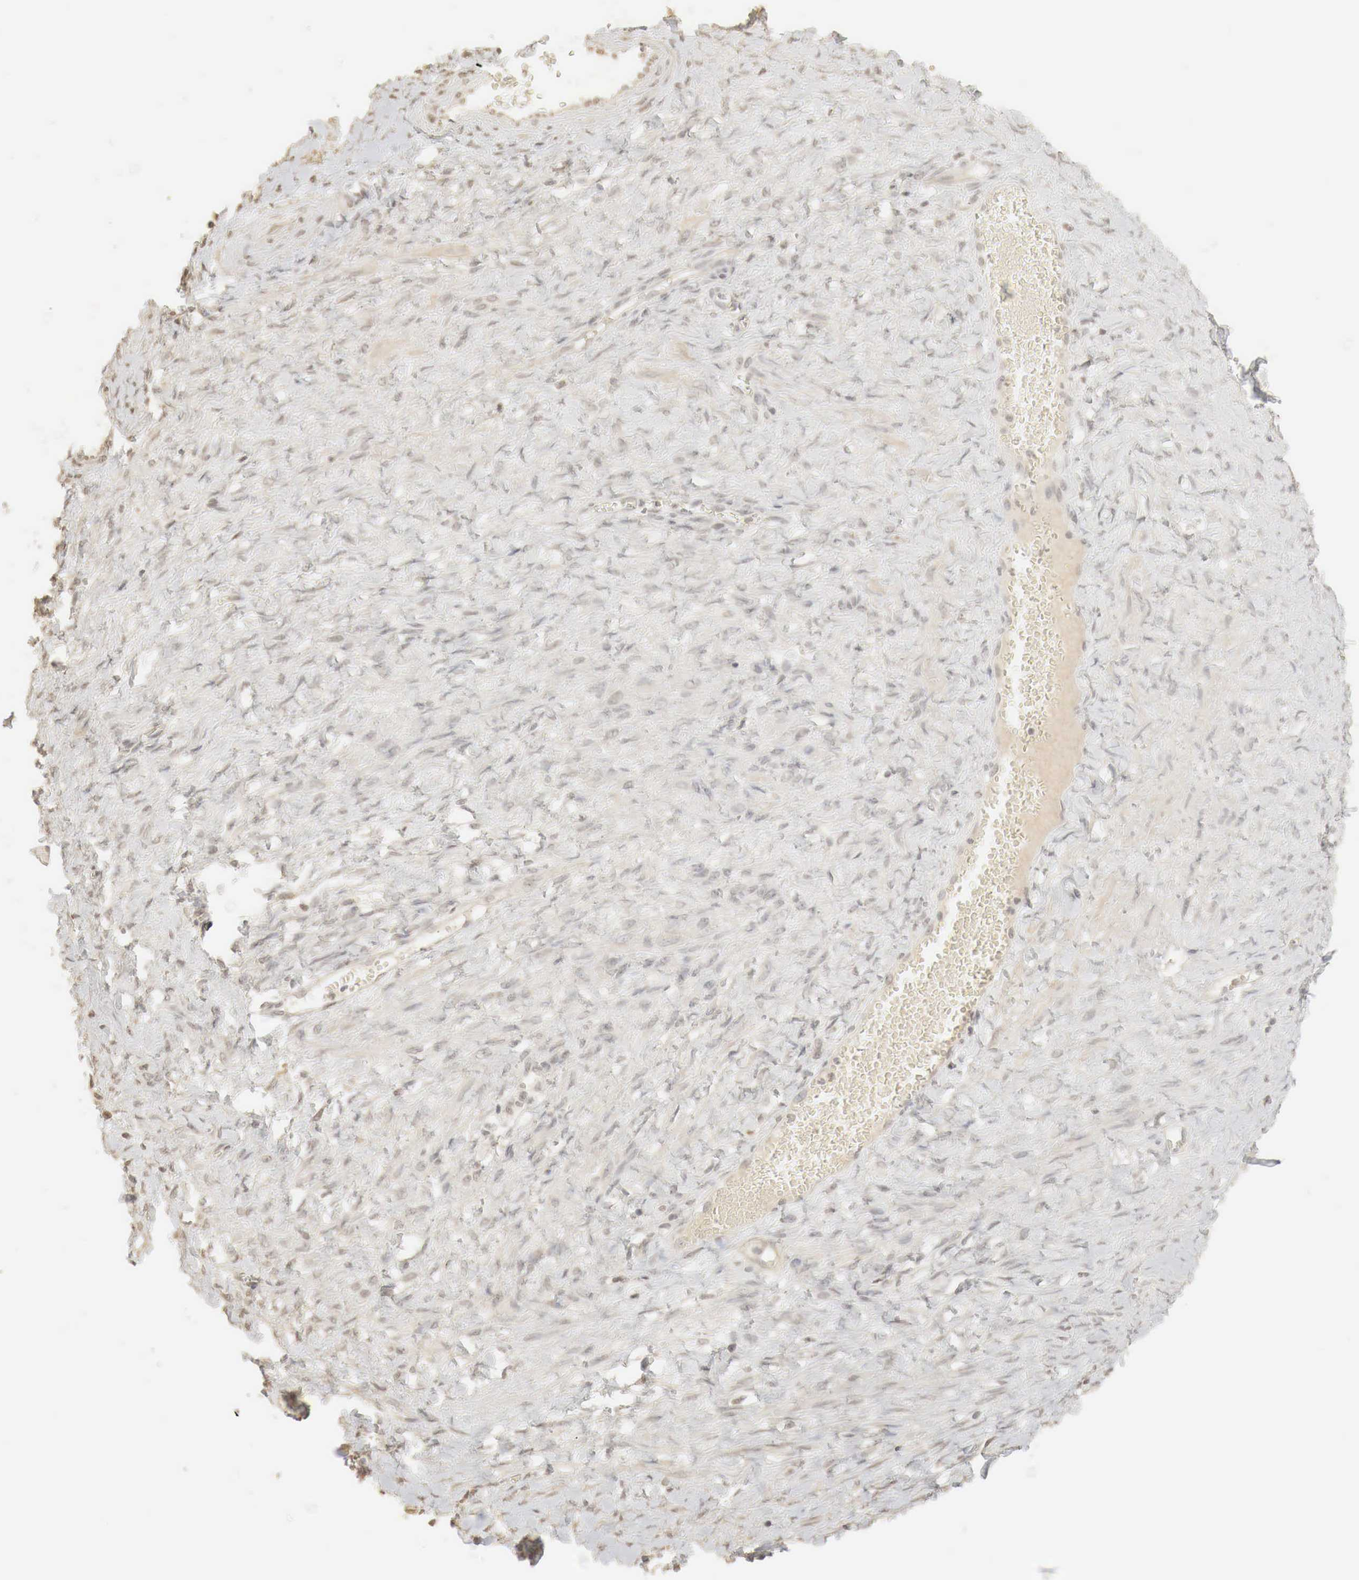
{"staining": {"intensity": "weak", "quantity": "25%-75%", "location": "cytoplasmic/membranous"}, "tissue": "smooth muscle", "cell_type": "Smooth muscle cells", "image_type": "normal", "snomed": [{"axis": "morphology", "description": "Normal tissue, NOS"}, {"axis": "topography", "description": "Uterus"}], "caption": "Weak cytoplasmic/membranous protein positivity is present in about 25%-75% of smooth muscle cells in smooth muscle. The staining was performed using DAB (3,3'-diaminobenzidine), with brown indicating positive protein expression. Nuclei are stained blue with hematoxylin.", "gene": "ERBB4", "patient": {"sex": "female", "age": 56}}